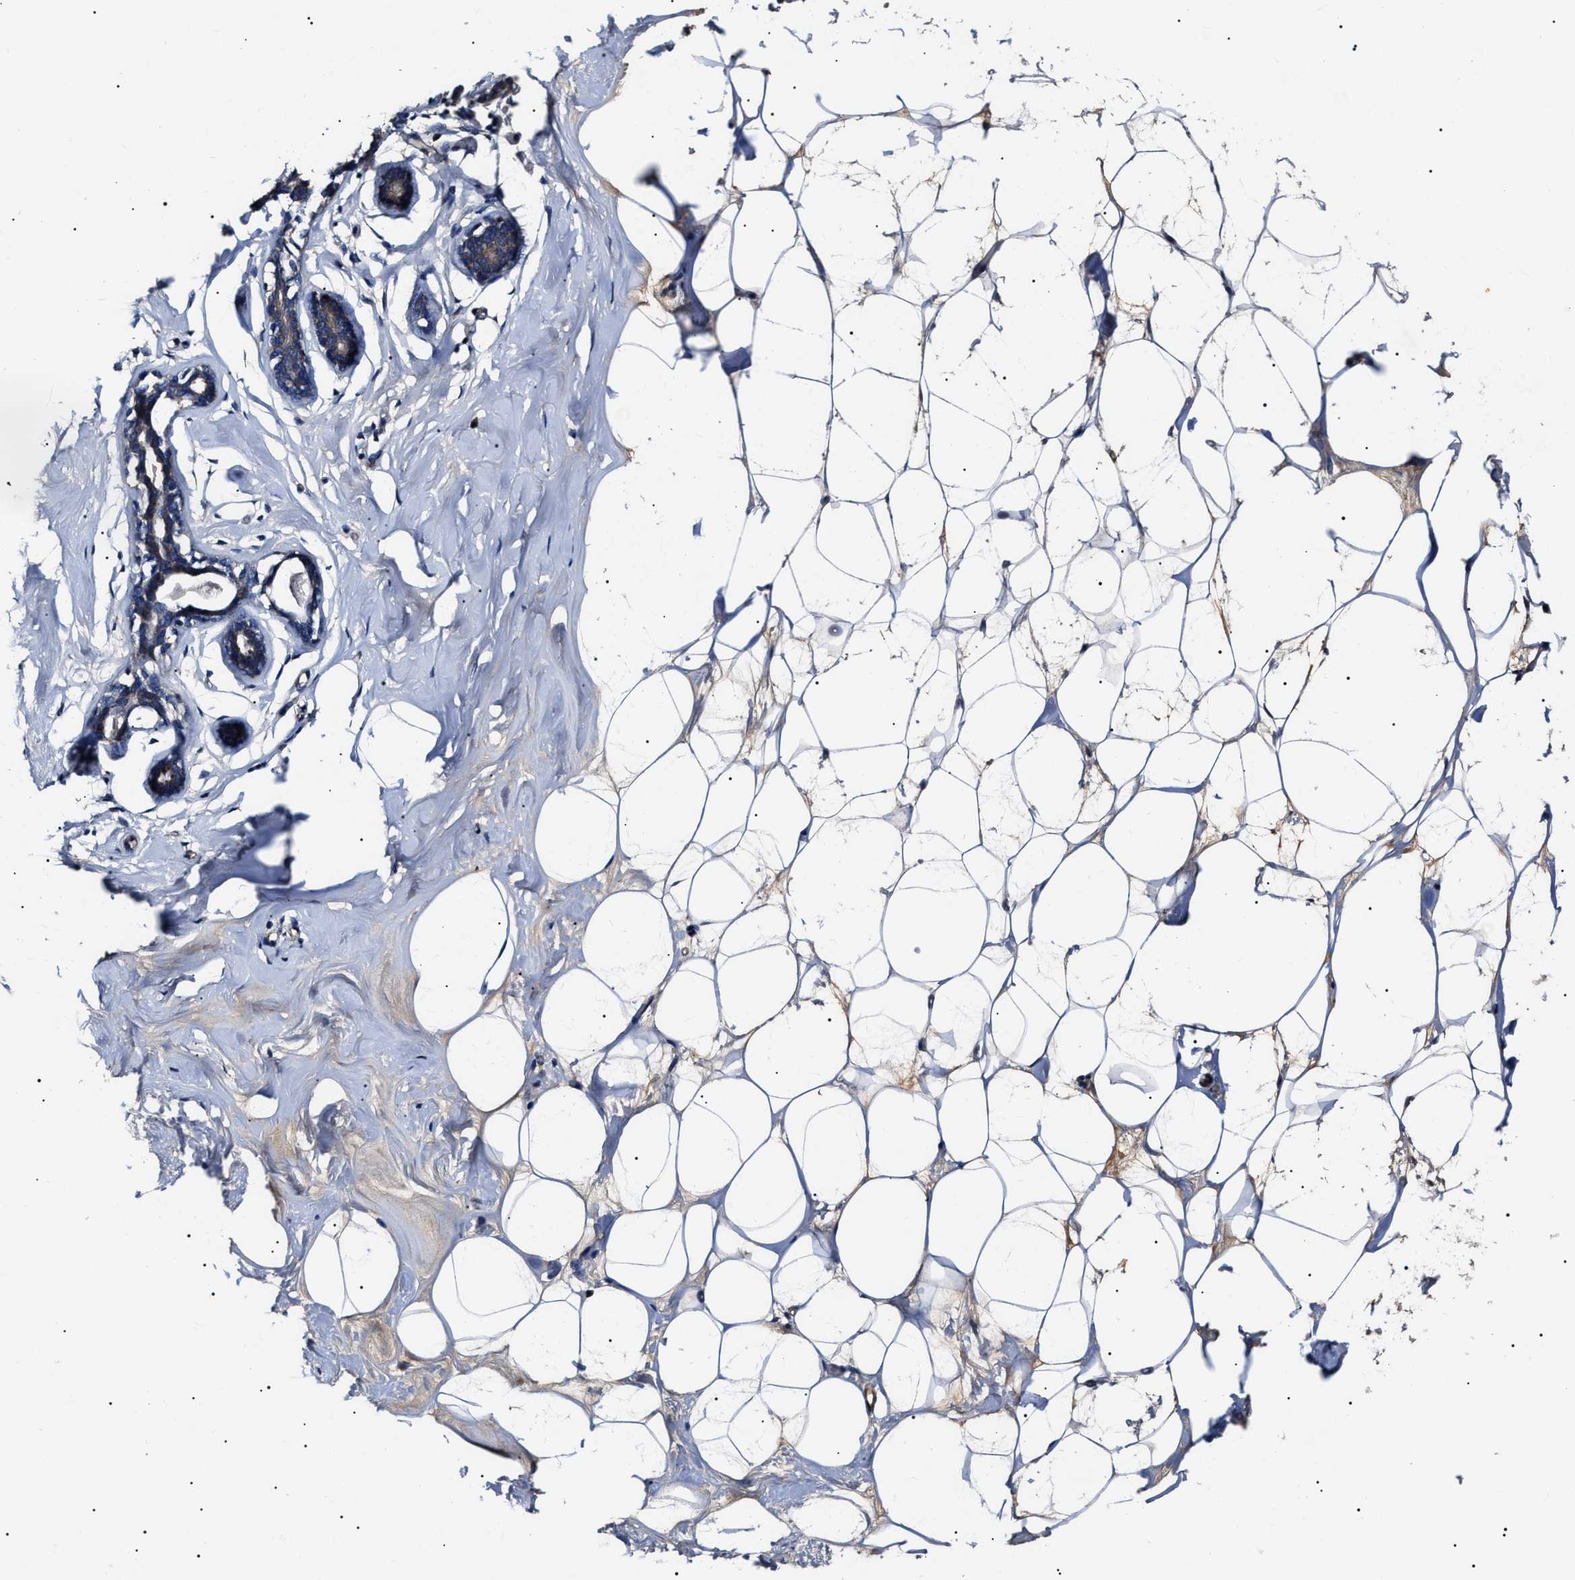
{"staining": {"intensity": "moderate", "quantity": ">75%", "location": "cytoplasmic/membranous"}, "tissue": "adipose tissue", "cell_type": "Adipocytes", "image_type": "normal", "snomed": [{"axis": "morphology", "description": "Normal tissue, NOS"}, {"axis": "morphology", "description": "Fibrosis, NOS"}, {"axis": "topography", "description": "Breast"}, {"axis": "topography", "description": "Adipose tissue"}], "caption": "A brown stain highlights moderate cytoplasmic/membranous expression of a protein in adipocytes of benign adipose tissue. The staining was performed using DAB to visualize the protein expression in brown, while the nuclei were stained in blue with hematoxylin (Magnification: 20x).", "gene": "IFT81", "patient": {"sex": "female", "age": 39}}